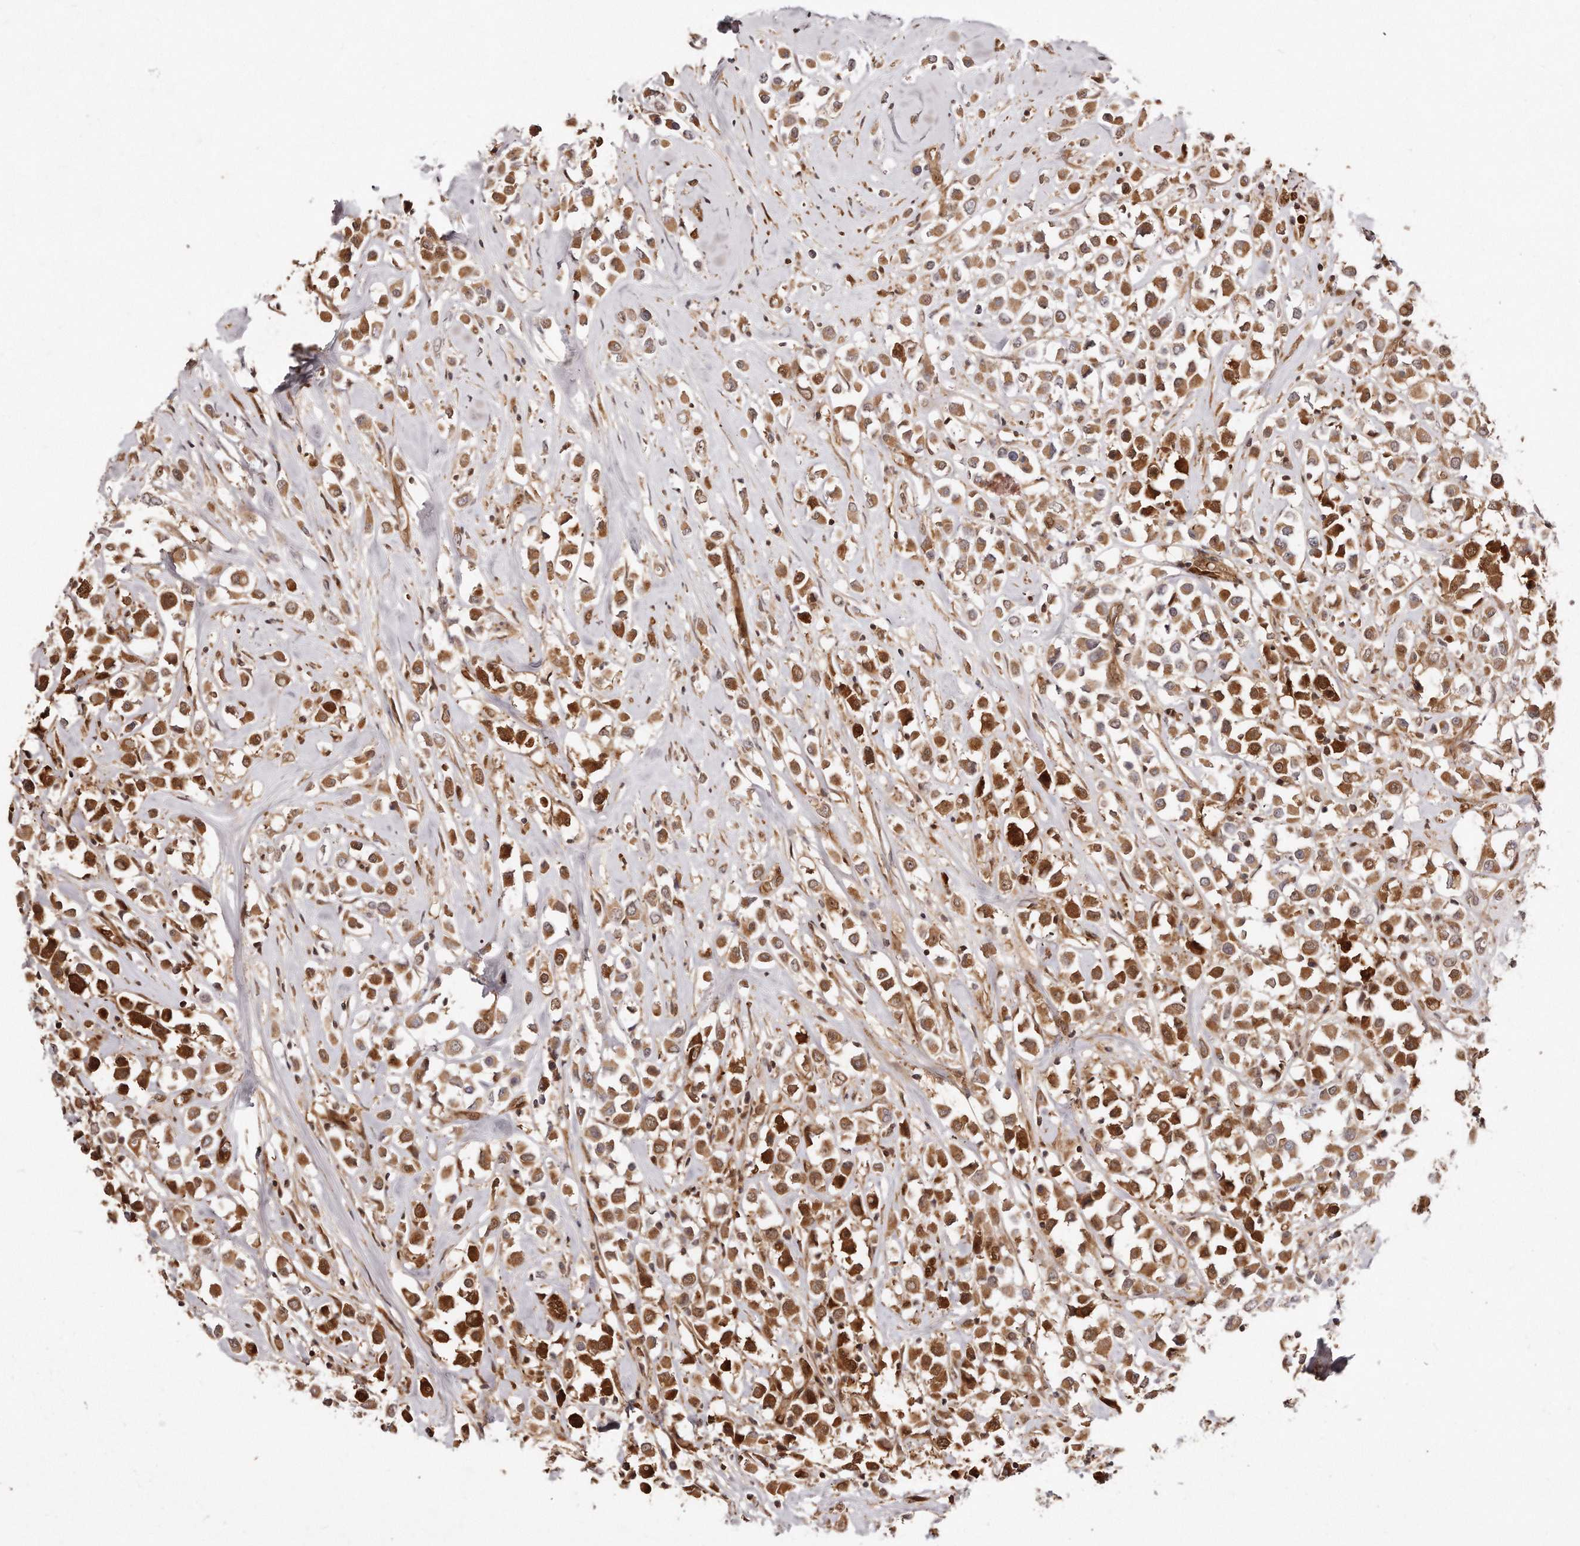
{"staining": {"intensity": "strong", "quantity": ">75%", "location": "cytoplasmic/membranous"}, "tissue": "breast cancer", "cell_type": "Tumor cells", "image_type": "cancer", "snomed": [{"axis": "morphology", "description": "Duct carcinoma"}, {"axis": "topography", "description": "Breast"}], "caption": "Immunohistochemistry micrograph of neoplastic tissue: human infiltrating ductal carcinoma (breast) stained using immunohistochemistry (IHC) displays high levels of strong protein expression localized specifically in the cytoplasmic/membranous of tumor cells, appearing as a cytoplasmic/membranous brown color.", "gene": "GBP4", "patient": {"sex": "female", "age": 61}}